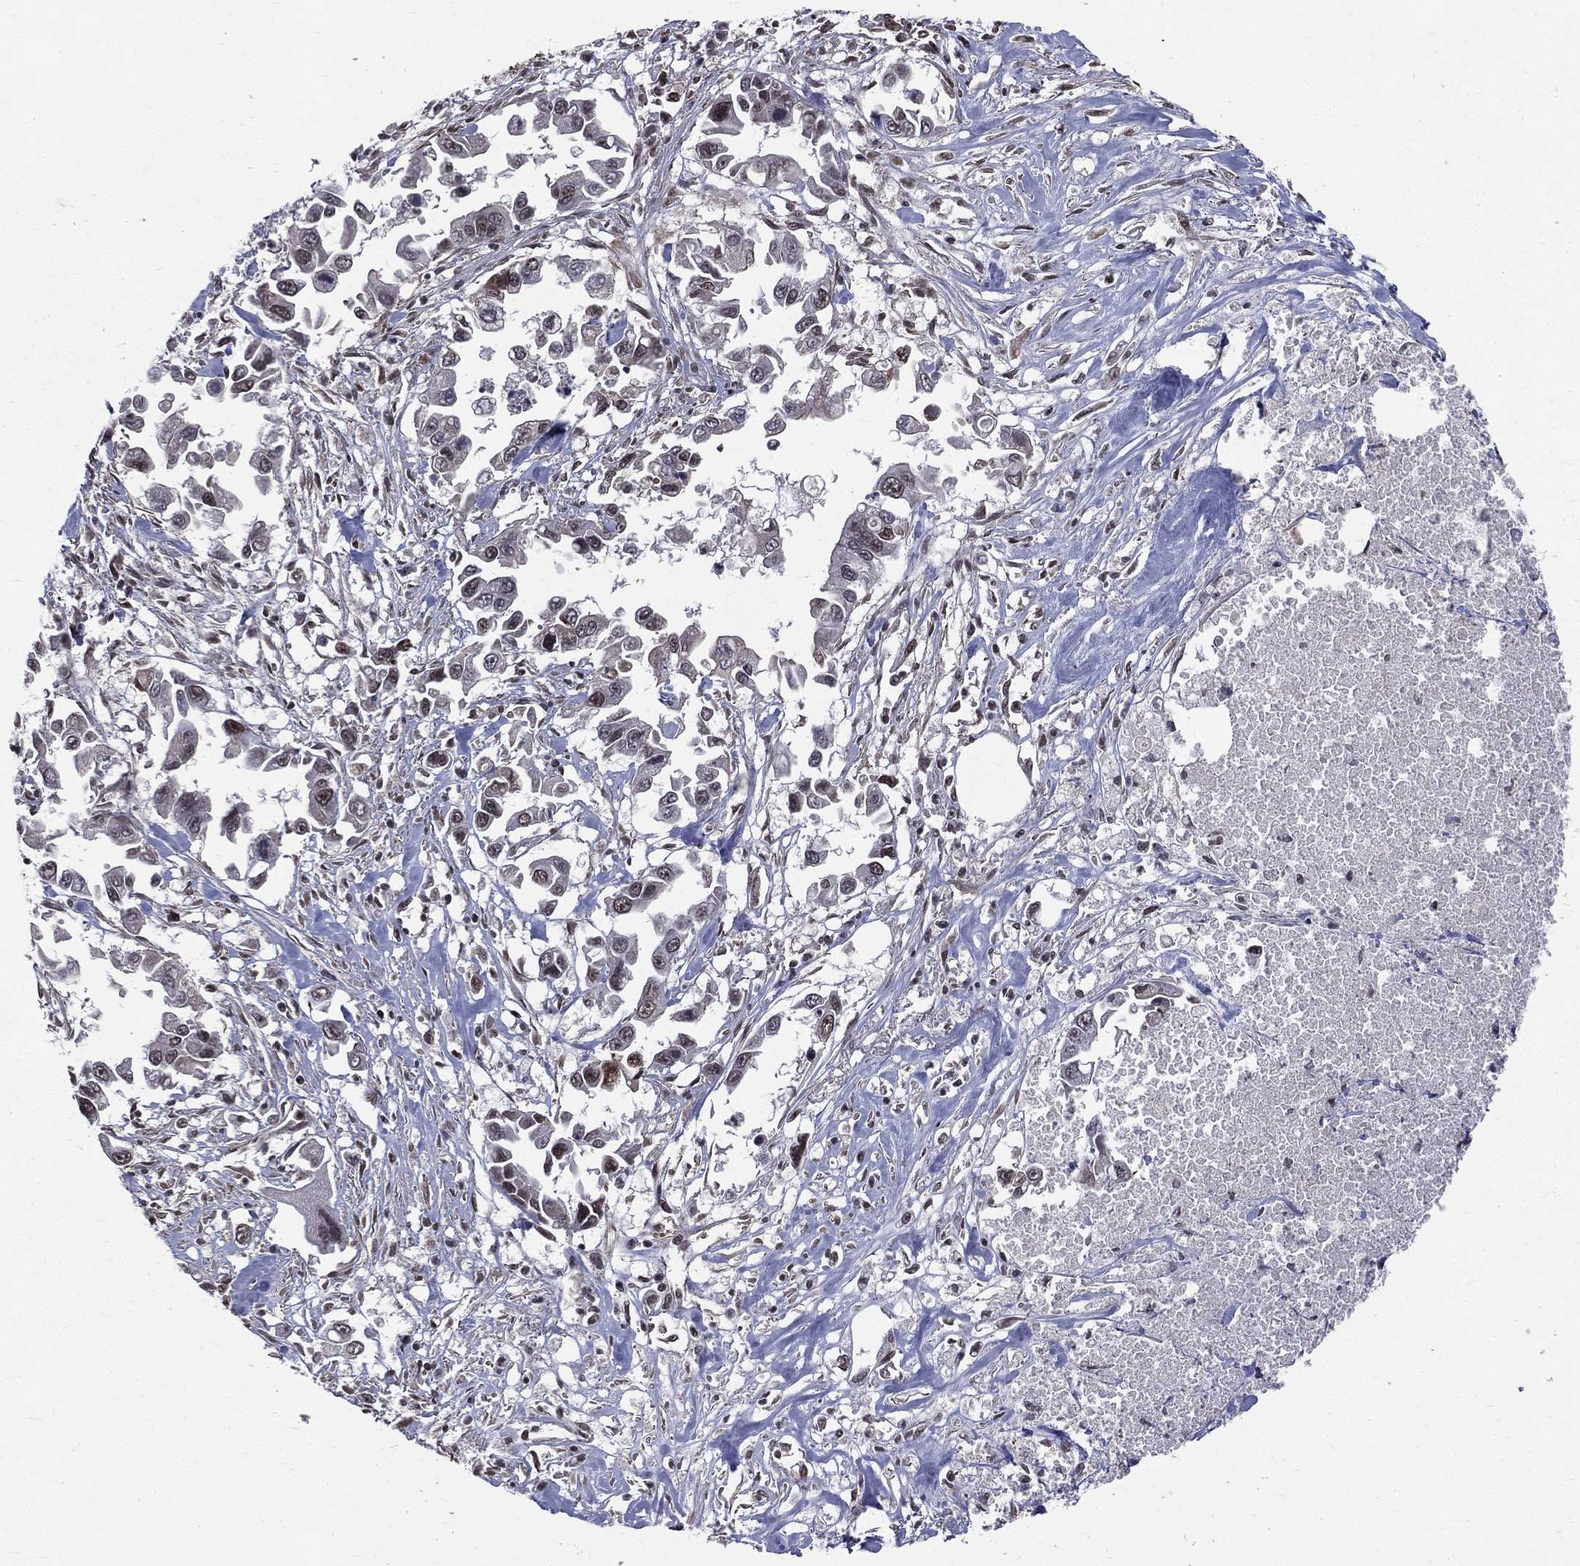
{"staining": {"intensity": "moderate", "quantity": "<25%", "location": "nuclear"}, "tissue": "pancreatic cancer", "cell_type": "Tumor cells", "image_type": "cancer", "snomed": [{"axis": "morphology", "description": "Adenocarcinoma, NOS"}, {"axis": "topography", "description": "Pancreas"}], "caption": "Pancreatic adenocarcinoma was stained to show a protein in brown. There is low levels of moderate nuclear expression in approximately <25% of tumor cells.", "gene": "SMC3", "patient": {"sex": "female", "age": 83}}